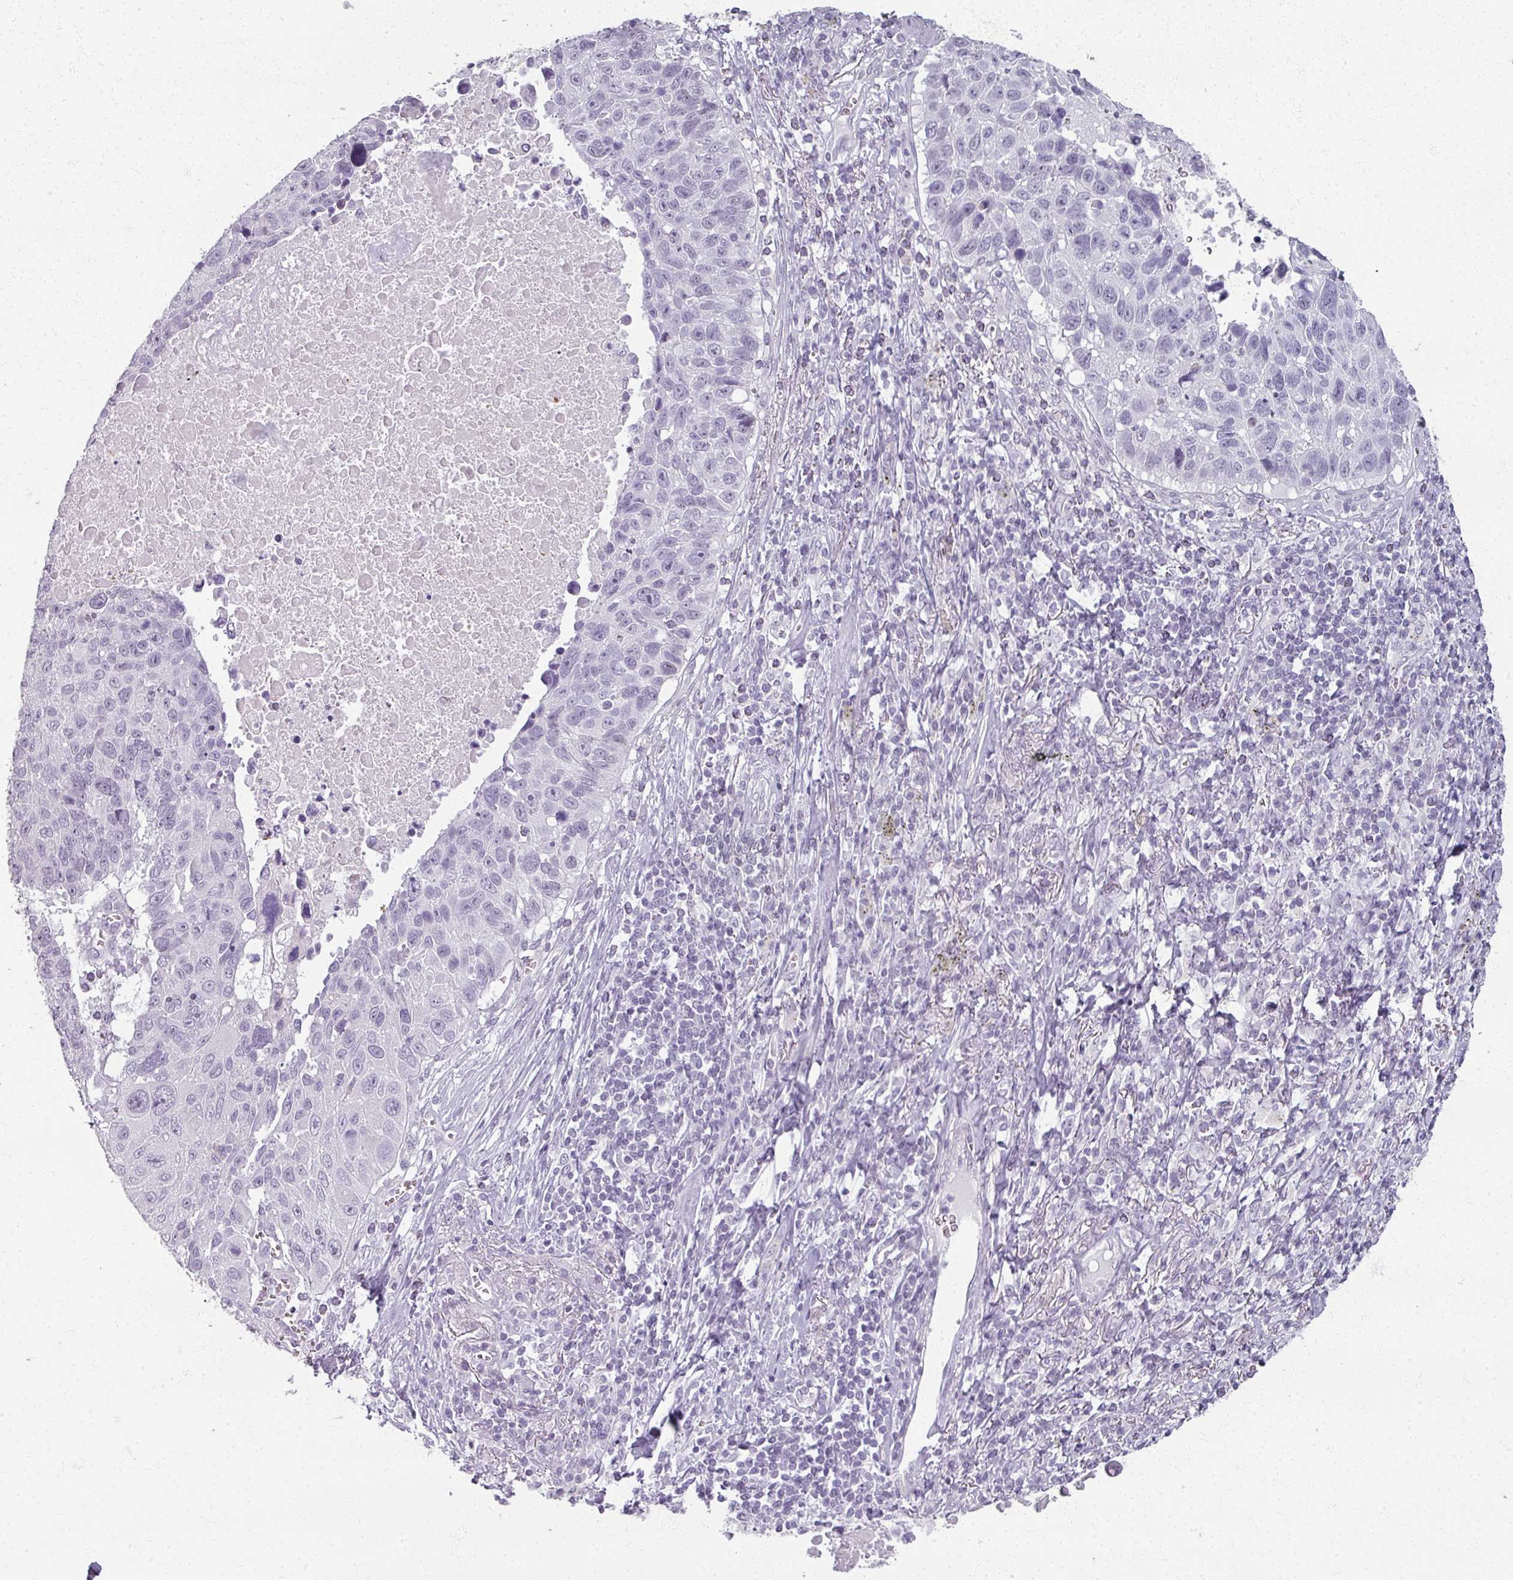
{"staining": {"intensity": "negative", "quantity": "none", "location": "none"}, "tissue": "lung cancer", "cell_type": "Tumor cells", "image_type": "cancer", "snomed": [{"axis": "morphology", "description": "Squamous cell carcinoma, NOS"}, {"axis": "topography", "description": "Lung"}], "caption": "Lung squamous cell carcinoma stained for a protein using immunohistochemistry displays no expression tumor cells.", "gene": "RFPL2", "patient": {"sex": "male", "age": 66}}